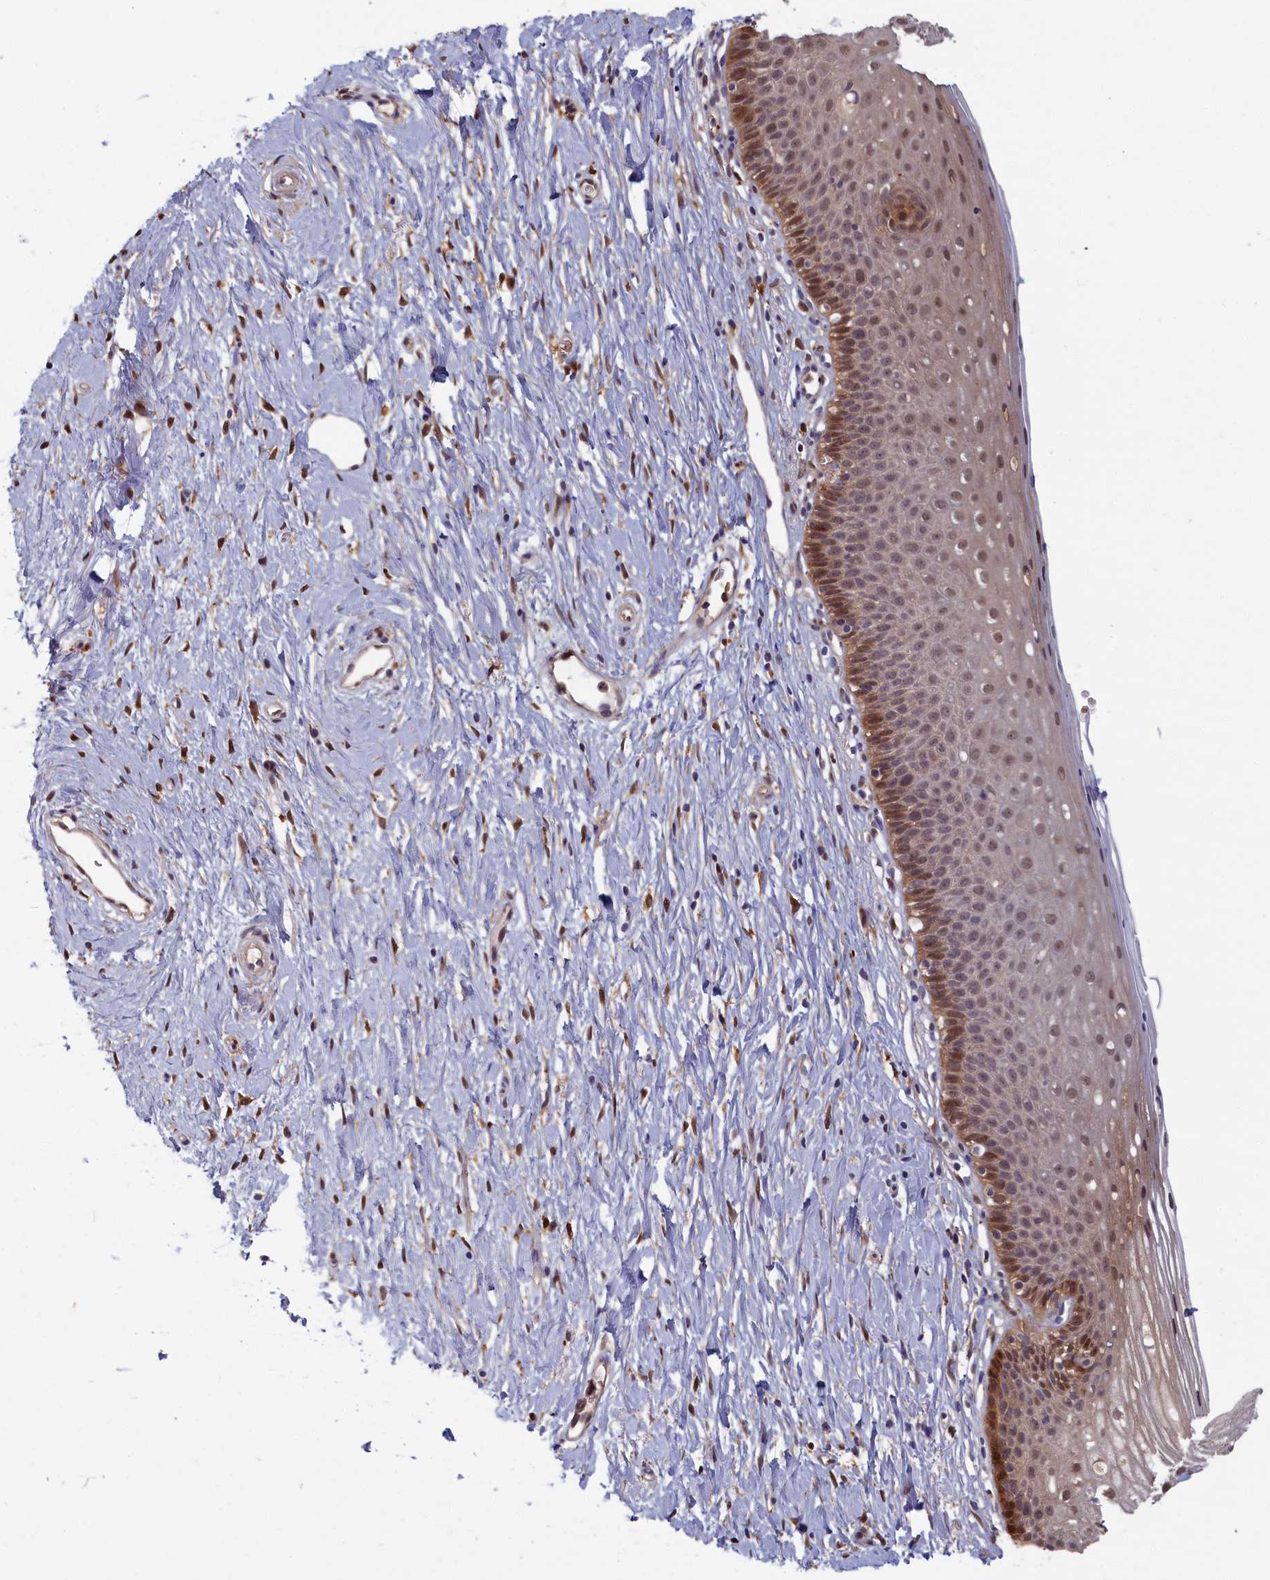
{"staining": {"intensity": "strong", "quantity": ">75%", "location": "cytoplasmic/membranous,nuclear"}, "tissue": "cervix", "cell_type": "Glandular cells", "image_type": "normal", "snomed": [{"axis": "morphology", "description": "Normal tissue, NOS"}, {"axis": "topography", "description": "Cervix"}], "caption": "DAB immunohistochemical staining of benign human cervix shows strong cytoplasmic/membranous,nuclear protein expression in about >75% of glandular cells.", "gene": "BLVRB", "patient": {"sex": "female", "age": 36}}